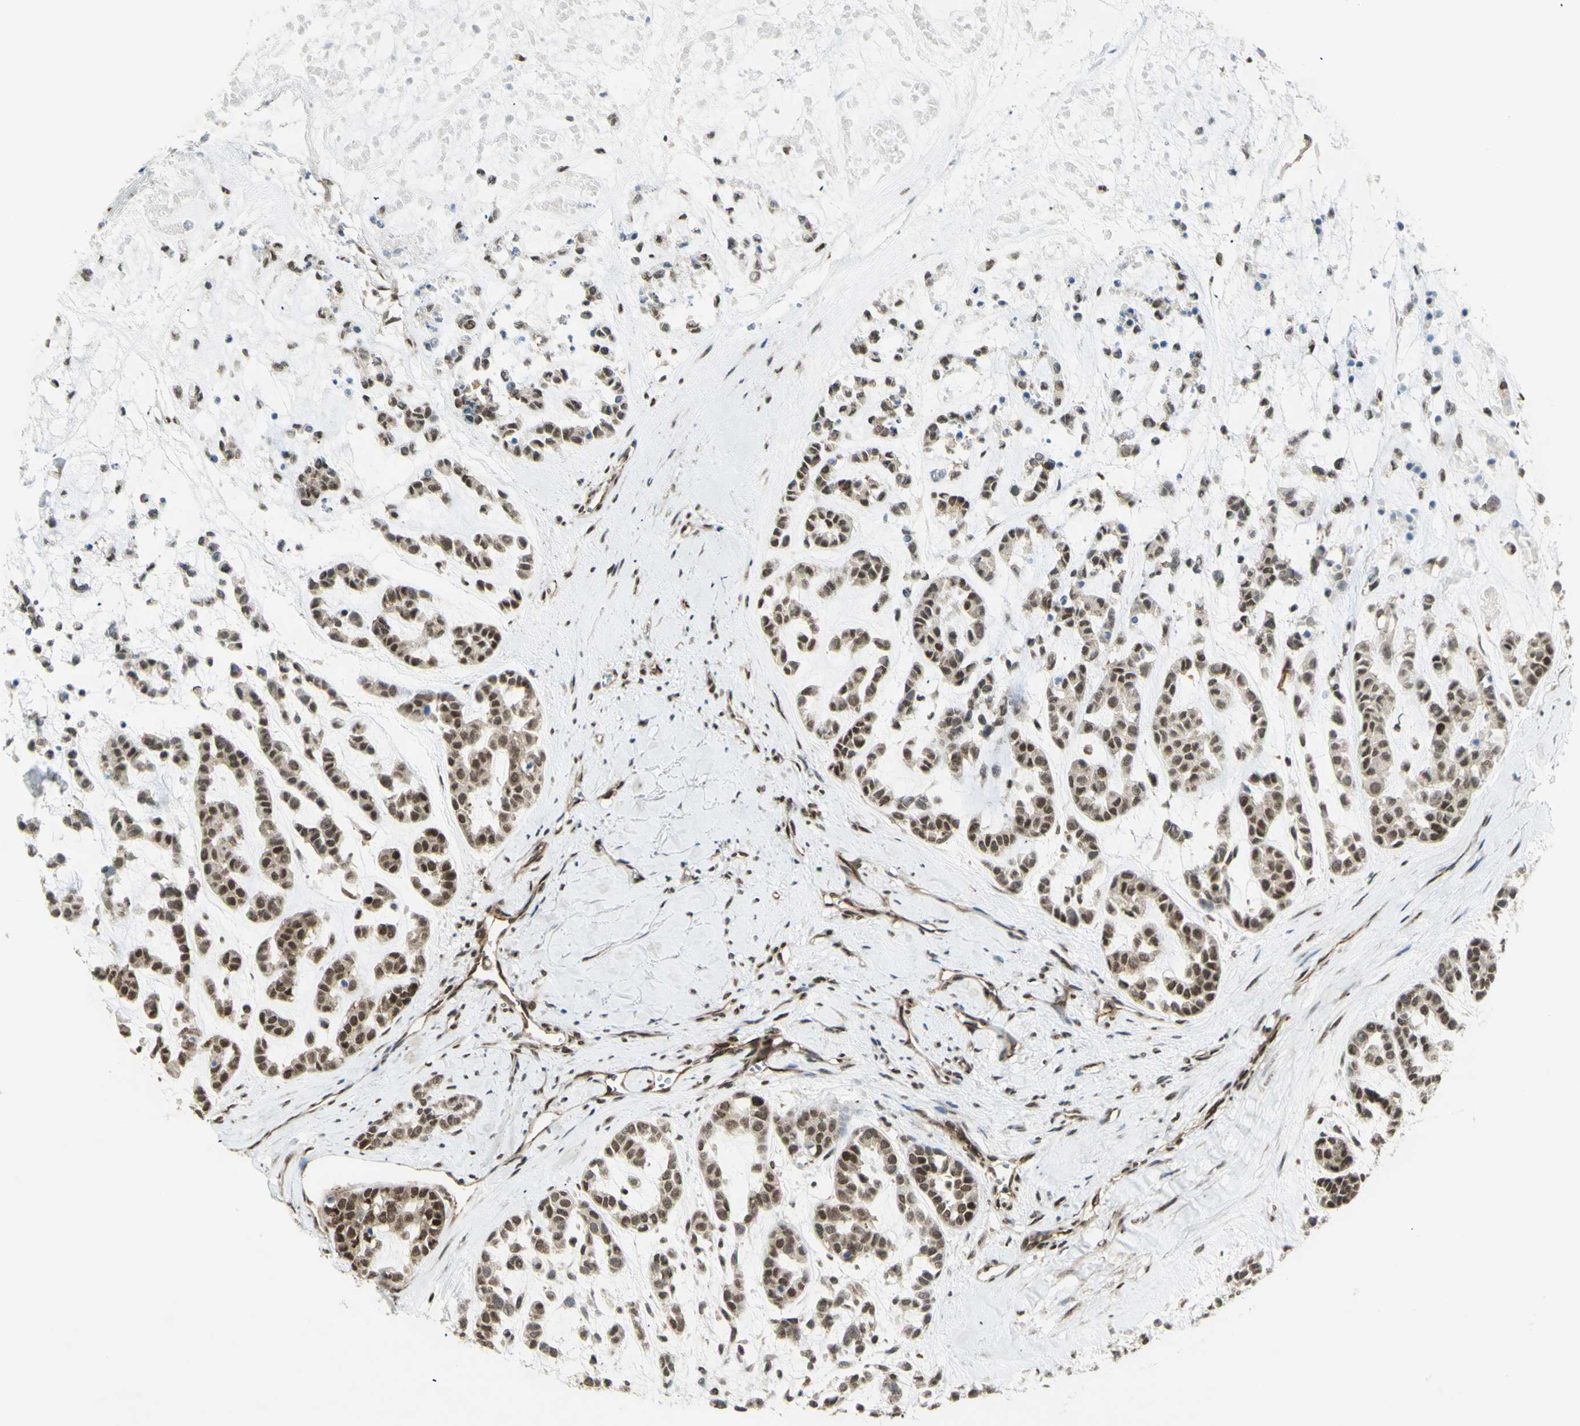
{"staining": {"intensity": "moderate", "quantity": ">75%", "location": "nuclear"}, "tissue": "head and neck cancer", "cell_type": "Tumor cells", "image_type": "cancer", "snomed": [{"axis": "morphology", "description": "Adenocarcinoma, NOS"}, {"axis": "morphology", "description": "Adenoma, NOS"}, {"axis": "topography", "description": "Head-Neck"}], "caption": "The image shows a brown stain indicating the presence of a protein in the nuclear of tumor cells in adenocarcinoma (head and neck).", "gene": "ZMYM6", "patient": {"sex": "female", "age": 55}}